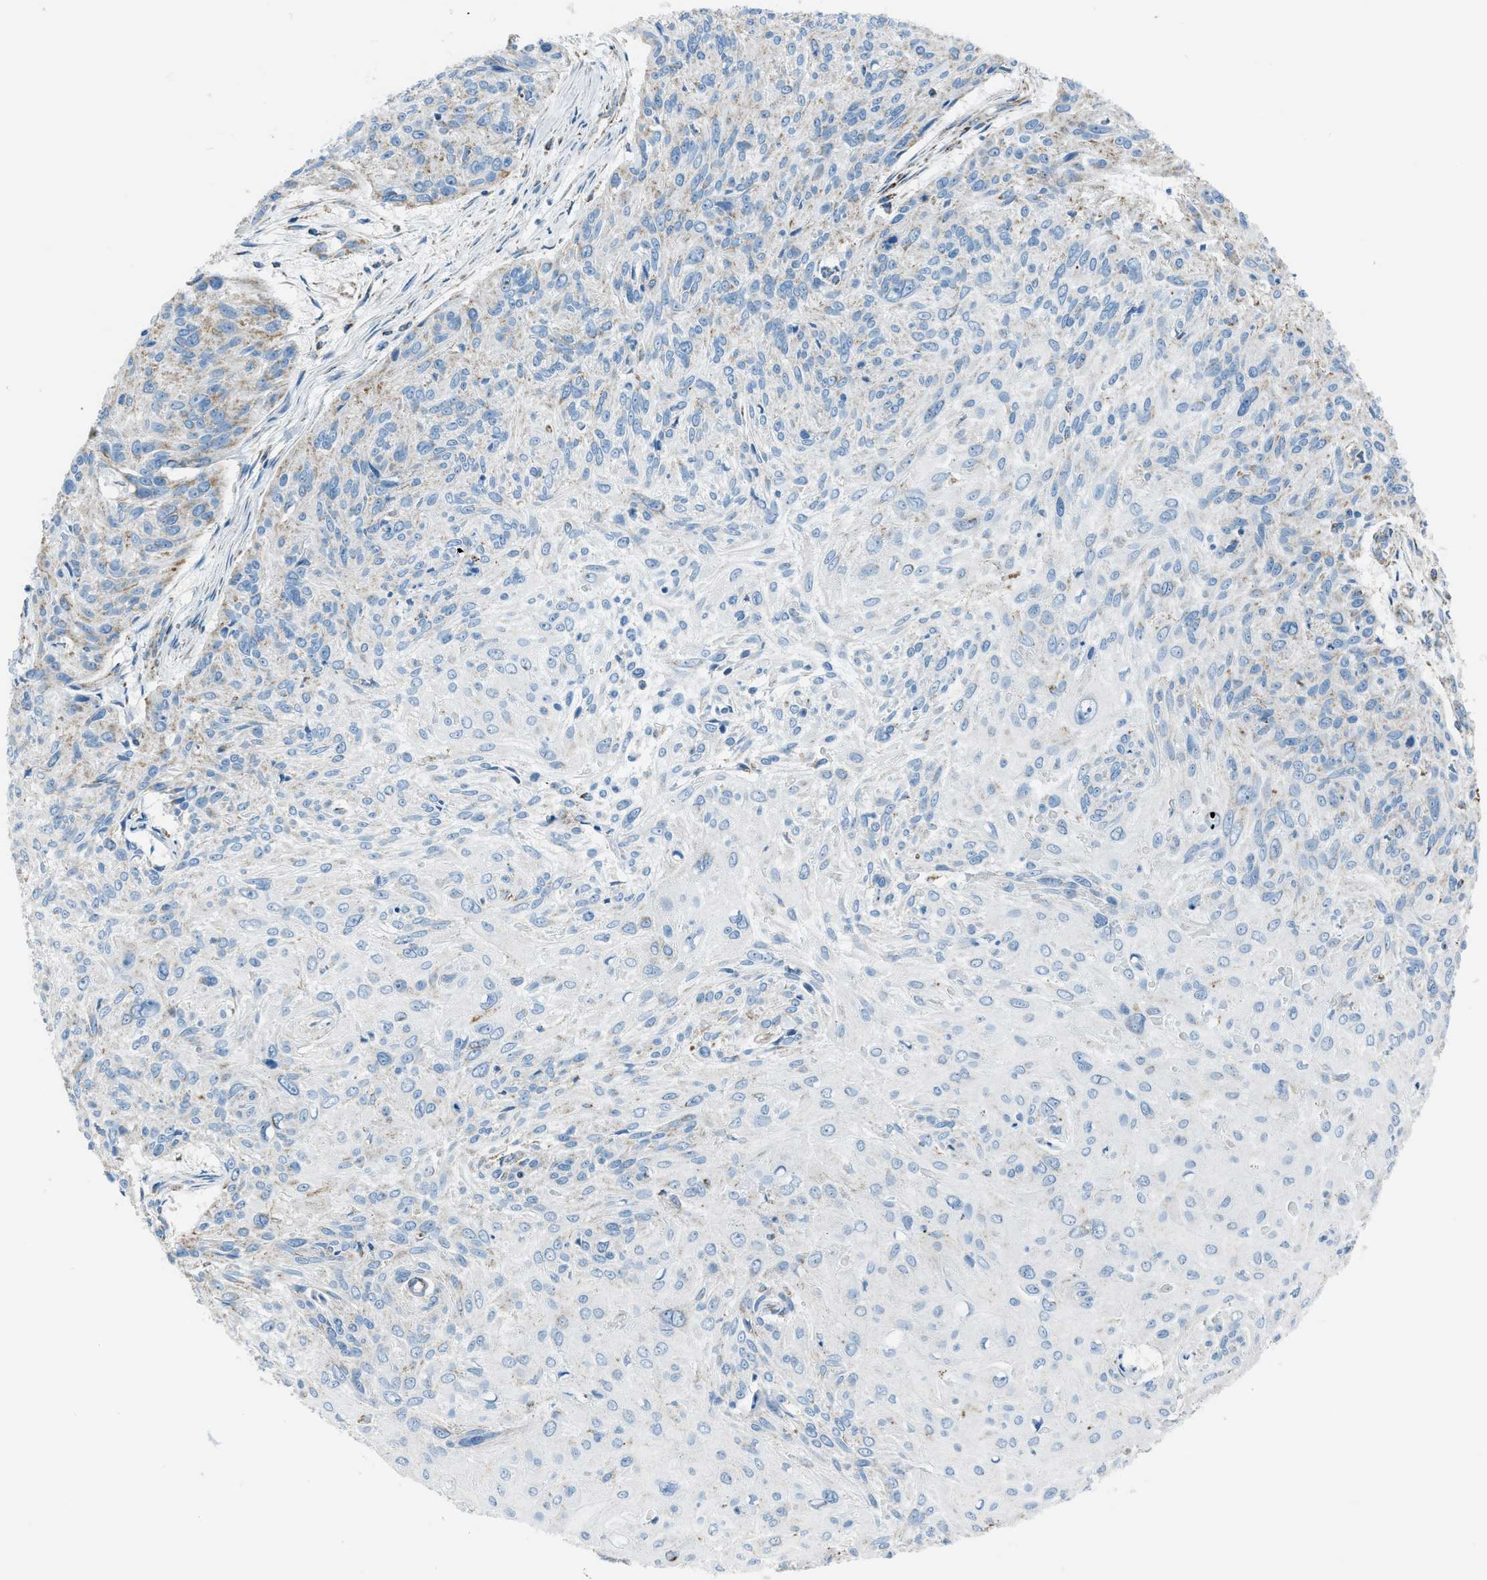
{"staining": {"intensity": "weak", "quantity": "<25%", "location": "cytoplasmic/membranous"}, "tissue": "cervical cancer", "cell_type": "Tumor cells", "image_type": "cancer", "snomed": [{"axis": "morphology", "description": "Squamous cell carcinoma, NOS"}, {"axis": "topography", "description": "Cervix"}], "caption": "This photomicrograph is of cervical cancer stained with immunohistochemistry to label a protein in brown with the nuclei are counter-stained blue. There is no staining in tumor cells. (Stains: DAB IHC with hematoxylin counter stain, Microscopy: brightfield microscopy at high magnification).", "gene": "MDH2", "patient": {"sex": "female", "age": 51}}